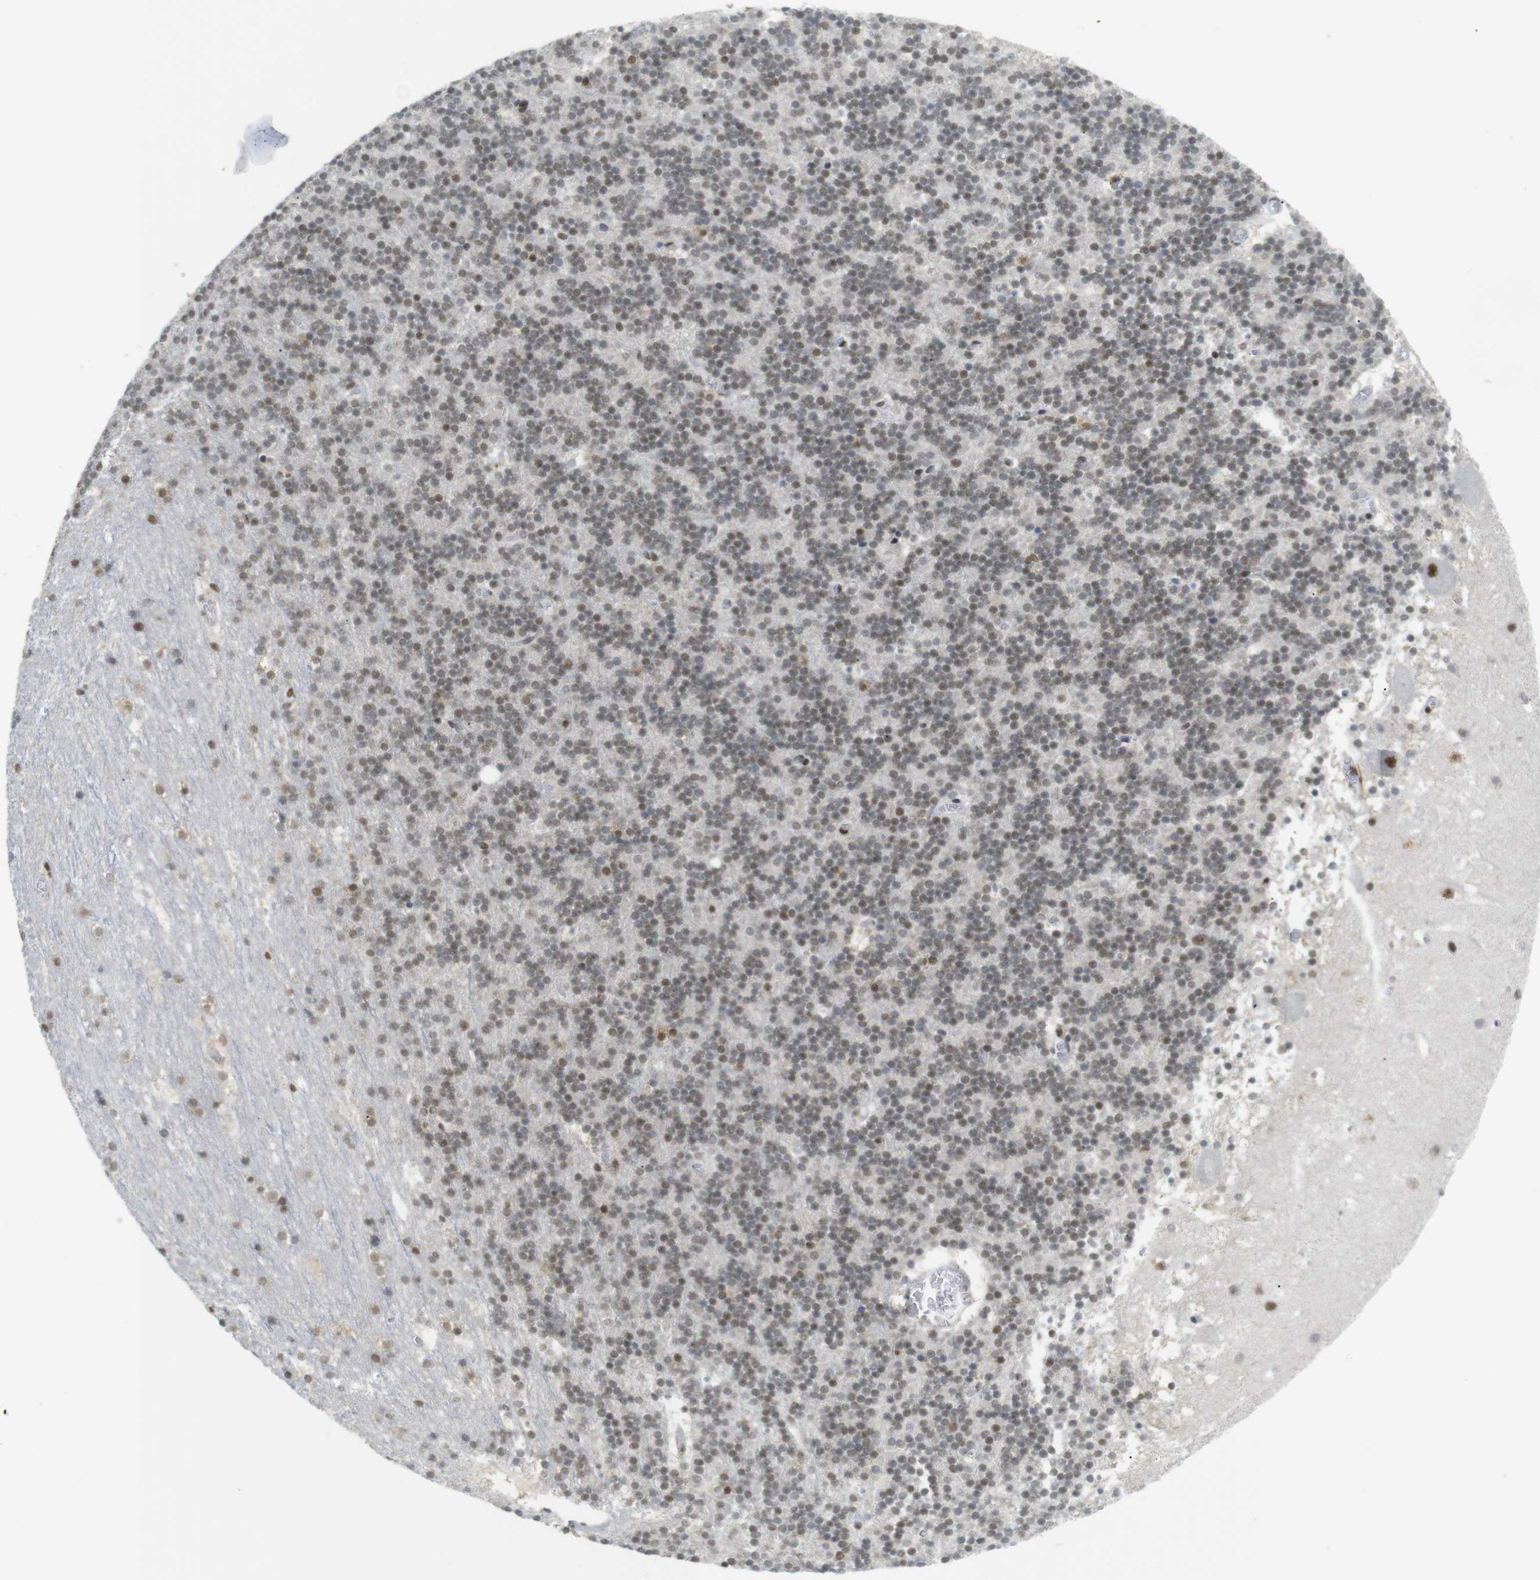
{"staining": {"intensity": "moderate", "quantity": "25%-75%", "location": "nuclear"}, "tissue": "cerebellum", "cell_type": "Cells in granular layer", "image_type": "normal", "snomed": [{"axis": "morphology", "description": "Normal tissue, NOS"}, {"axis": "topography", "description": "Cerebellum"}], "caption": "Immunohistochemical staining of normal human cerebellum exhibits medium levels of moderate nuclear positivity in approximately 25%-75% of cells in granular layer.", "gene": "RIOX2", "patient": {"sex": "male", "age": 45}}